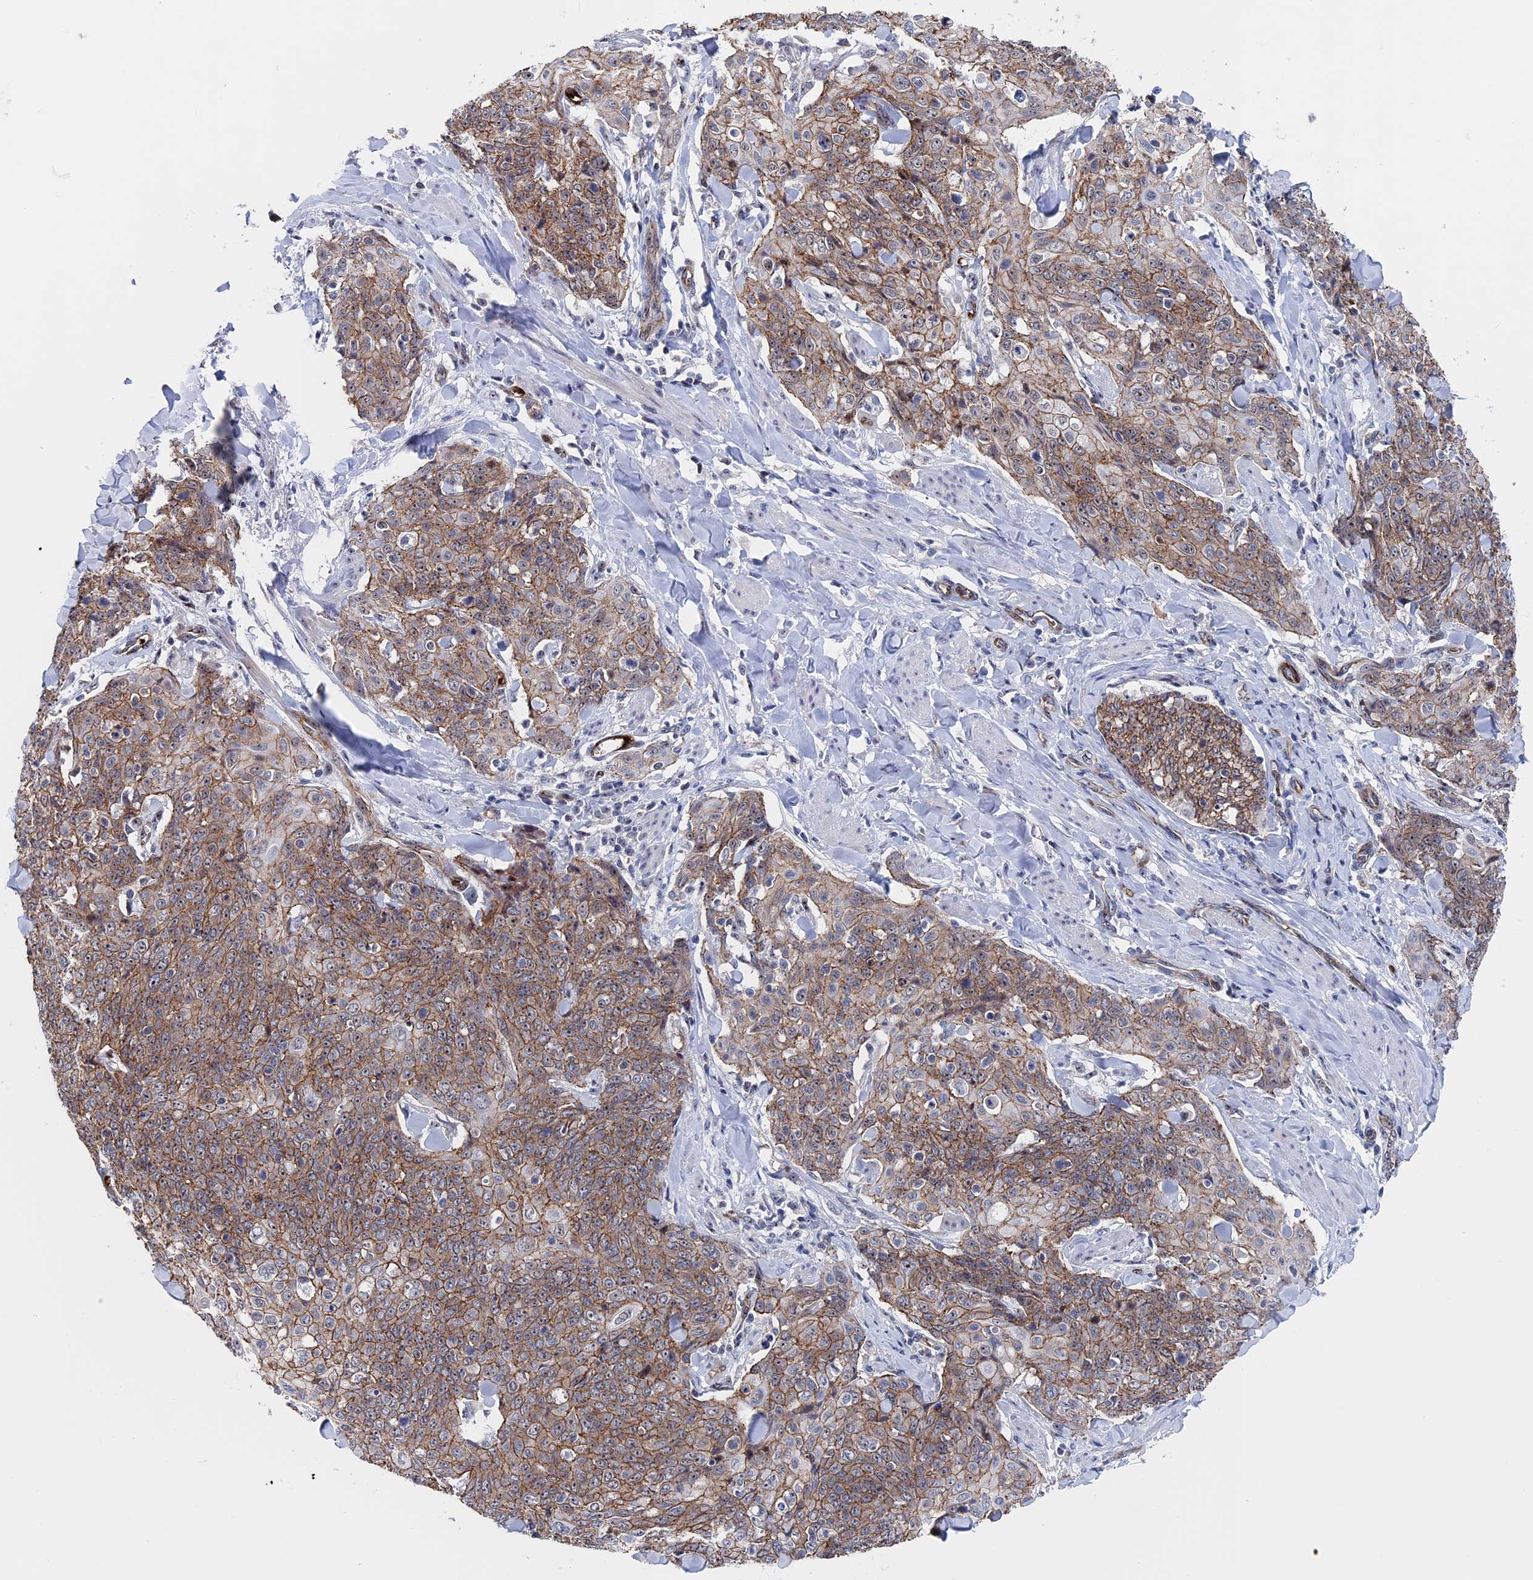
{"staining": {"intensity": "moderate", "quantity": ">75%", "location": "cytoplasmic/membranous"}, "tissue": "skin cancer", "cell_type": "Tumor cells", "image_type": "cancer", "snomed": [{"axis": "morphology", "description": "Squamous cell carcinoma, NOS"}, {"axis": "topography", "description": "Skin"}, {"axis": "topography", "description": "Vulva"}], "caption": "Protein staining shows moderate cytoplasmic/membranous expression in approximately >75% of tumor cells in skin cancer (squamous cell carcinoma). (DAB (3,3'-diaminobenzidine) IHC, brown staining for protein, blue staining for nuclei).", "gene": "EXOSC9", "patient": {"sex": "female", "age": 85}}